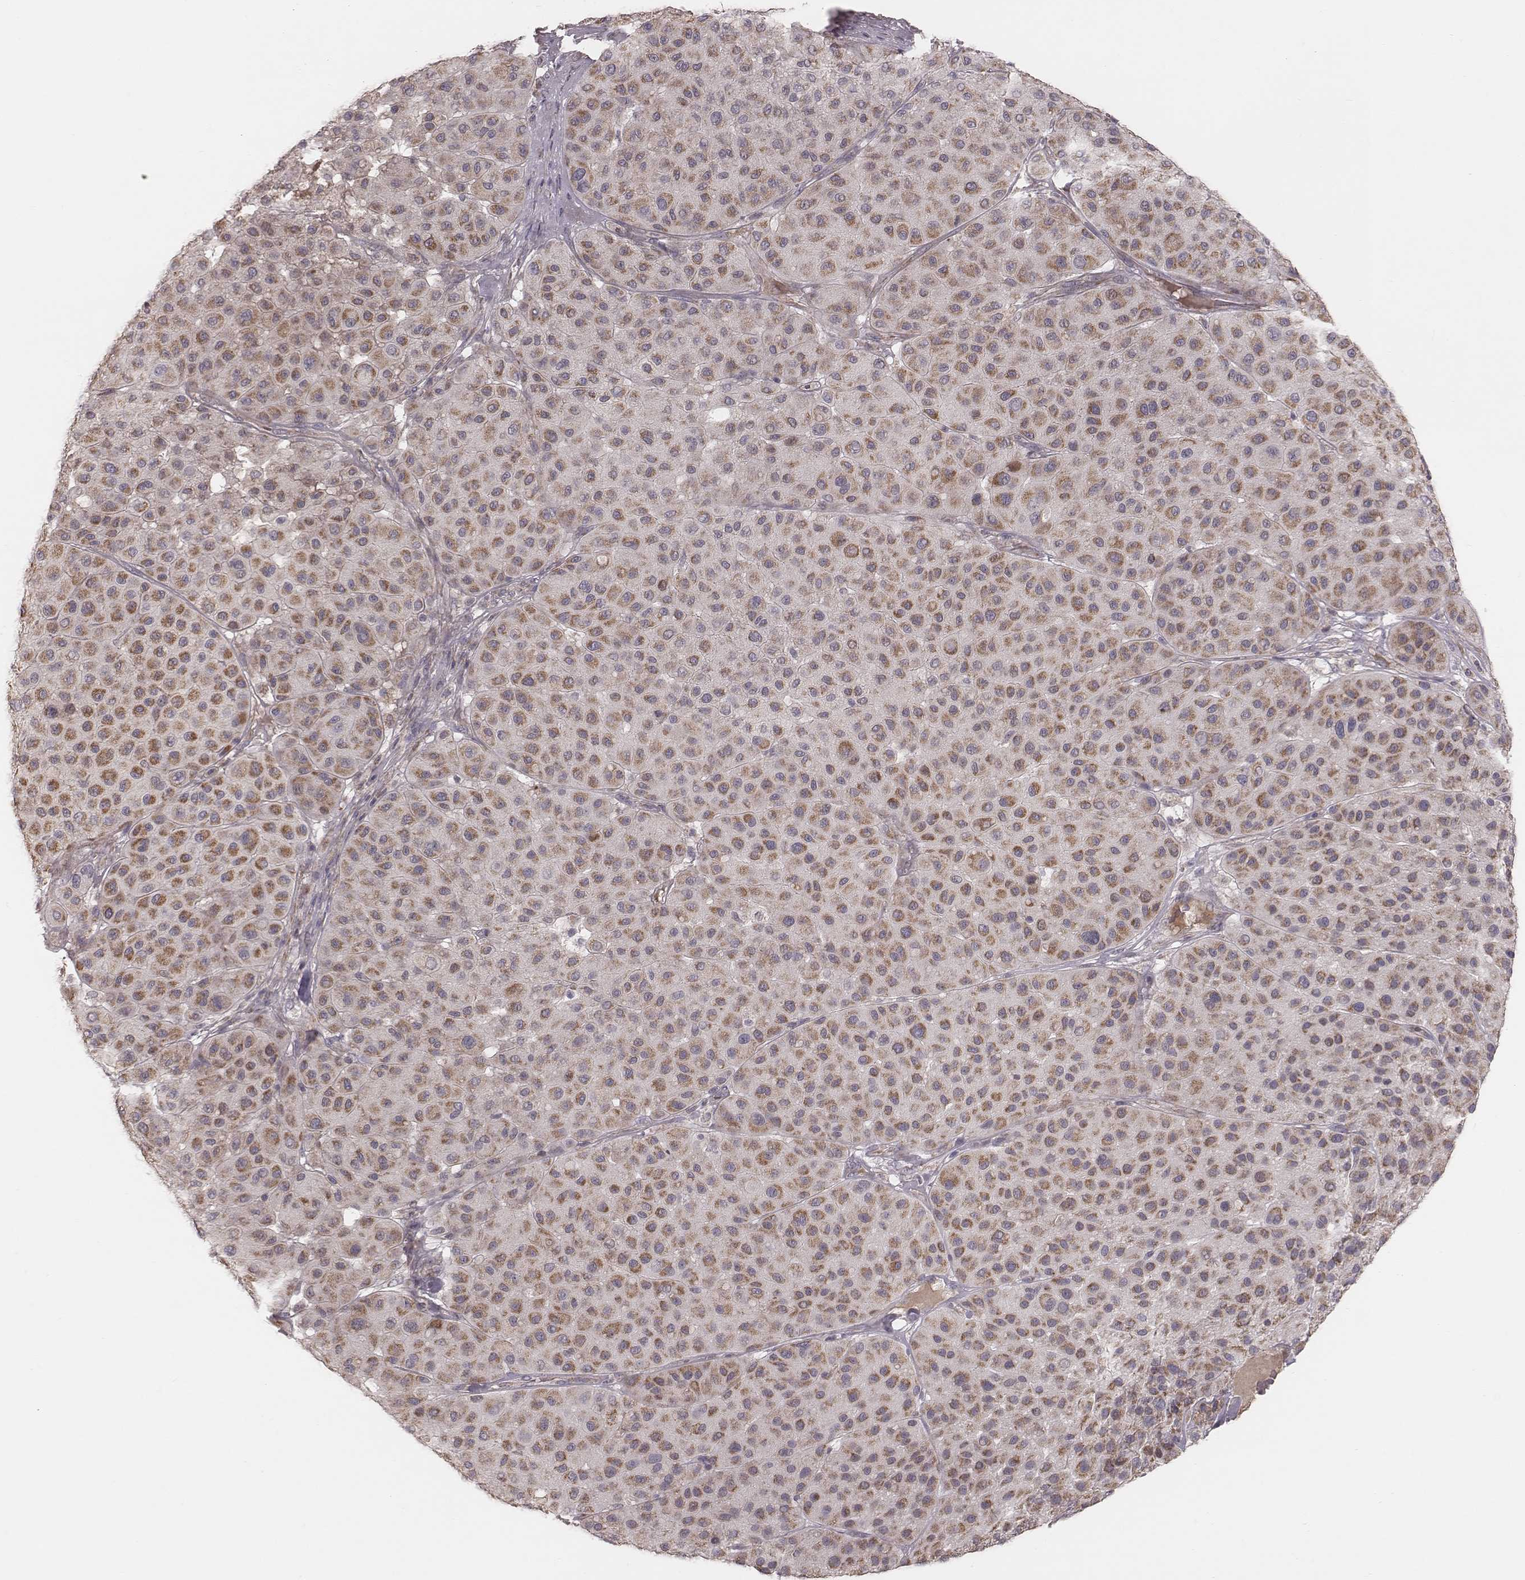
{"staining": {"intensity": "moderate", "quantity": "25%-75%", "location": "cytoplasmic/membranous"}, "tissue": "melanoma", "cell_type": "Tumor cells", "image_type": "cancer", "snomed": [{"axis": "morphology", "description": "Malignant melanoma, Metastatic site"}, {"axis": "topography", "description": "Smooth muscle"}], "caption": "This photomicrograph demonstrates IHC staining of human melanoma, with medium moderate cytoplasmic/membranous positivity in approximately 25%-75% of tumor cells.", "gene": "MRPS27", "patient": {"sex": "male", "age": 41}}